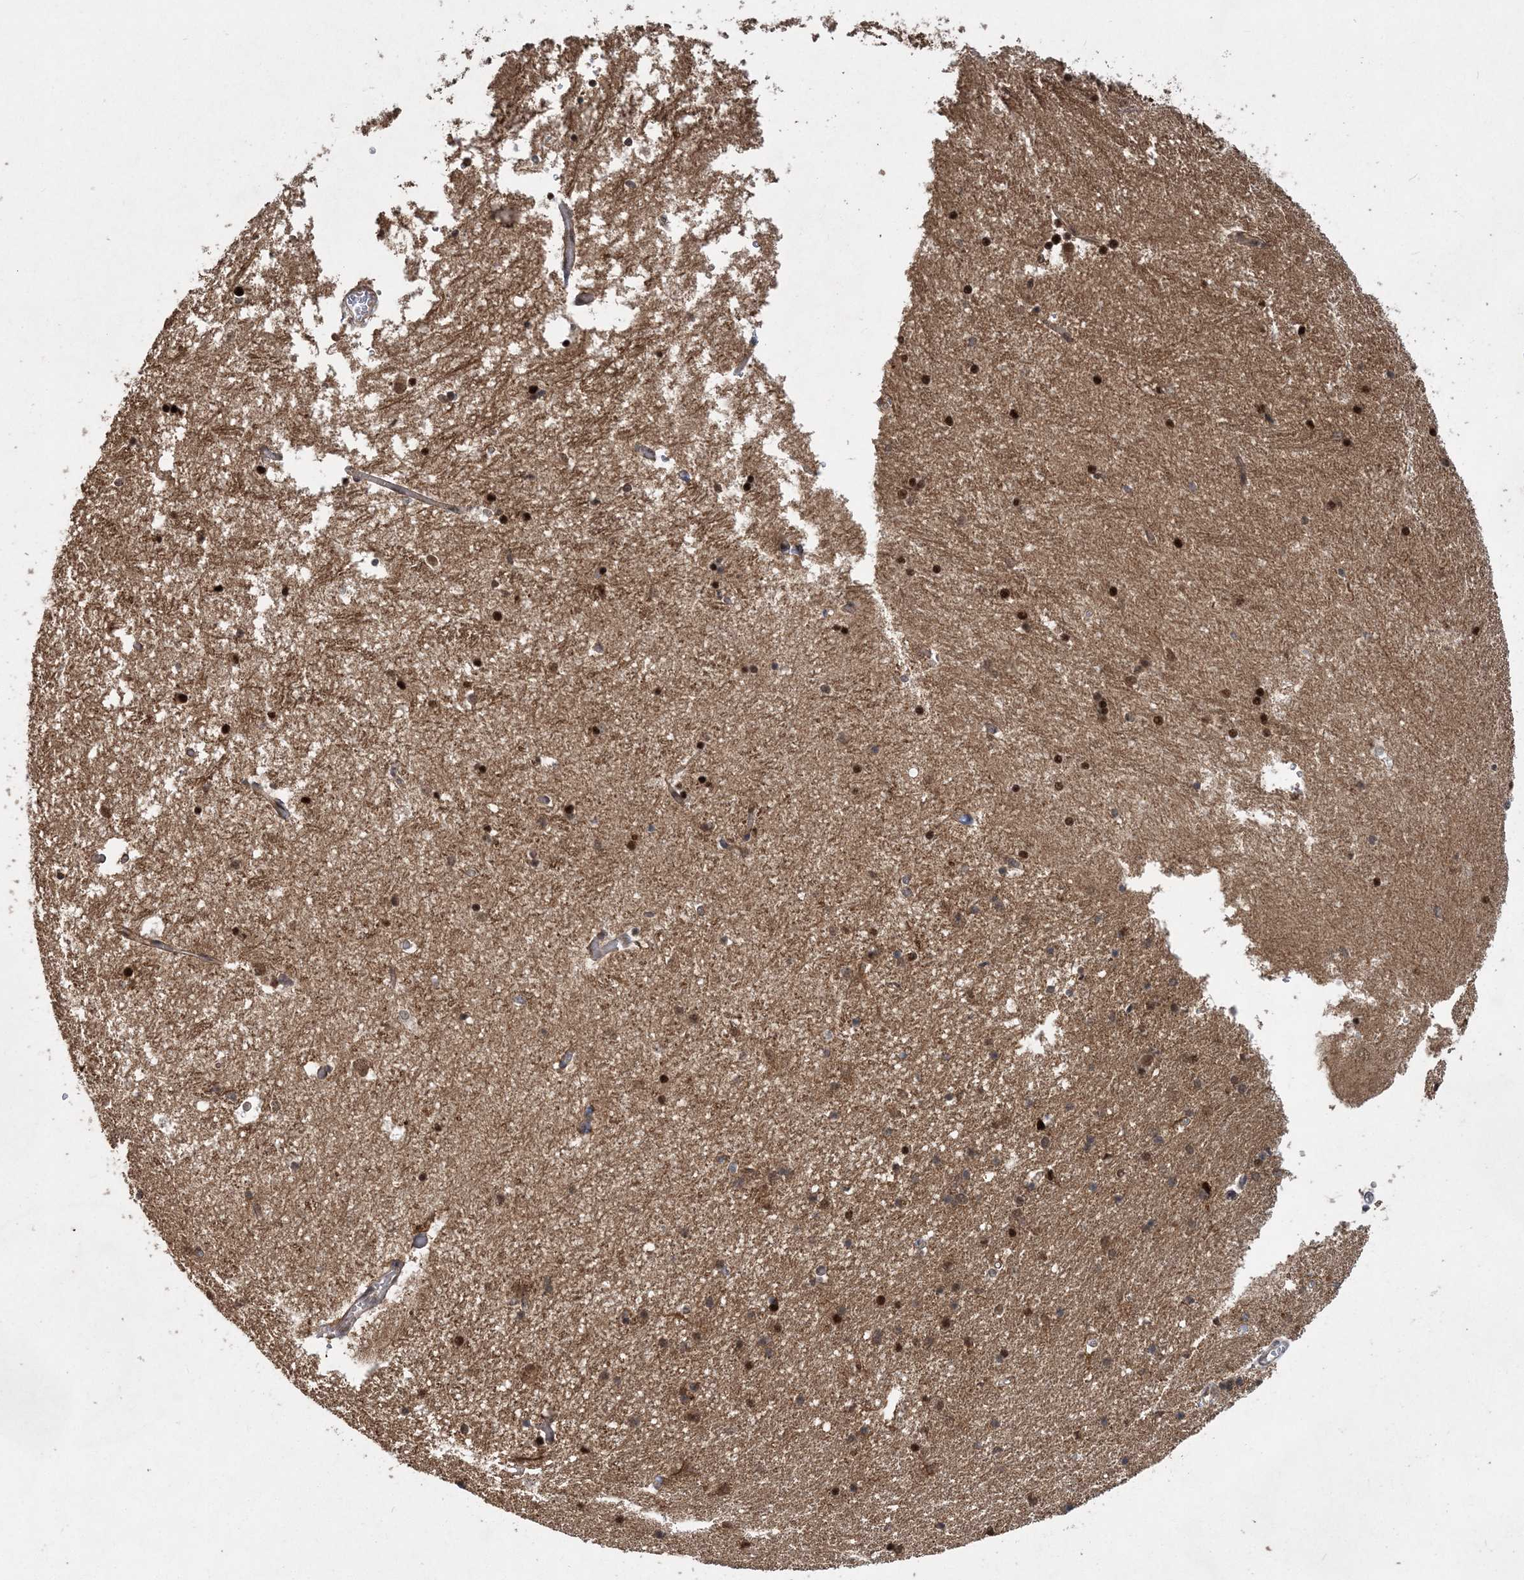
{"staining": {"intensity": "strong", "quantity": ">75%", "location": "cytoplasmic/membranous,nuclear"}, "tissue": "hippocampus", "cell_type": "Glial cells", "image_type": "normal", "snomed": [{"axis": "morphology", "description": "Normal tissue, NOS"}, {"axis": "topography", "description": "Hippocampus"}], "caption": "The immunohistochemical stain highlights strong cytoplasmic/membranous,nuclear staining in glial cells of benign hippocampus.", "gene": "COPS7B", "patient": {"sex": "male", "age": 45}}